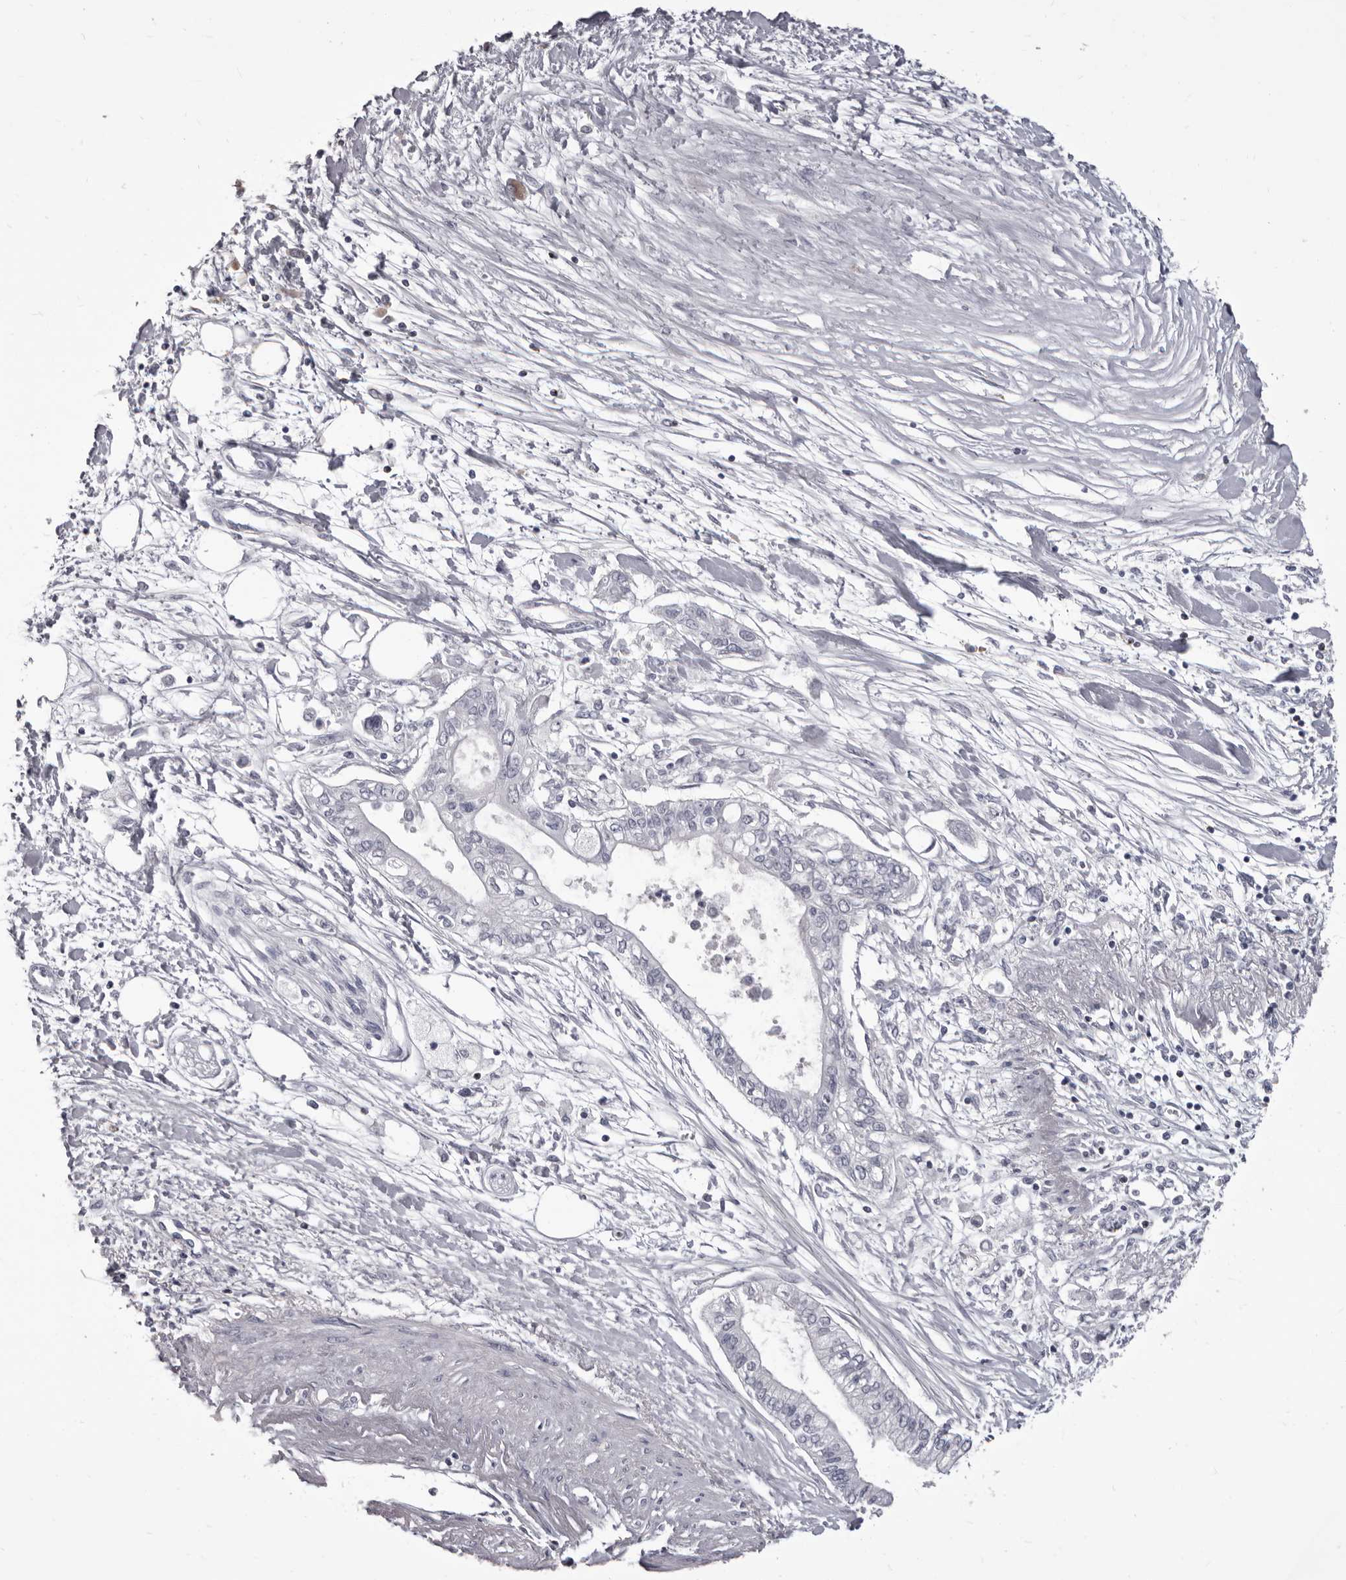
{"staining": {"intensity": "negative", "quantity": "none", "location": "none"}, "tissue": "pancreatic cancer", "cell_type": "Tumor cells", "image_type": "cancer", "snomed": [{"axis": "morphology", "description": "Adenocarcinoma, NOS"}, {"axis": "topography", "description": "Pancreas"}], "caption": "IHC of human pancreatic cancer (adenocarcinoma) reveals no staining in tumor cells.", "gene": "GZMH", "patient": {"sex": "female", "age": 77}}